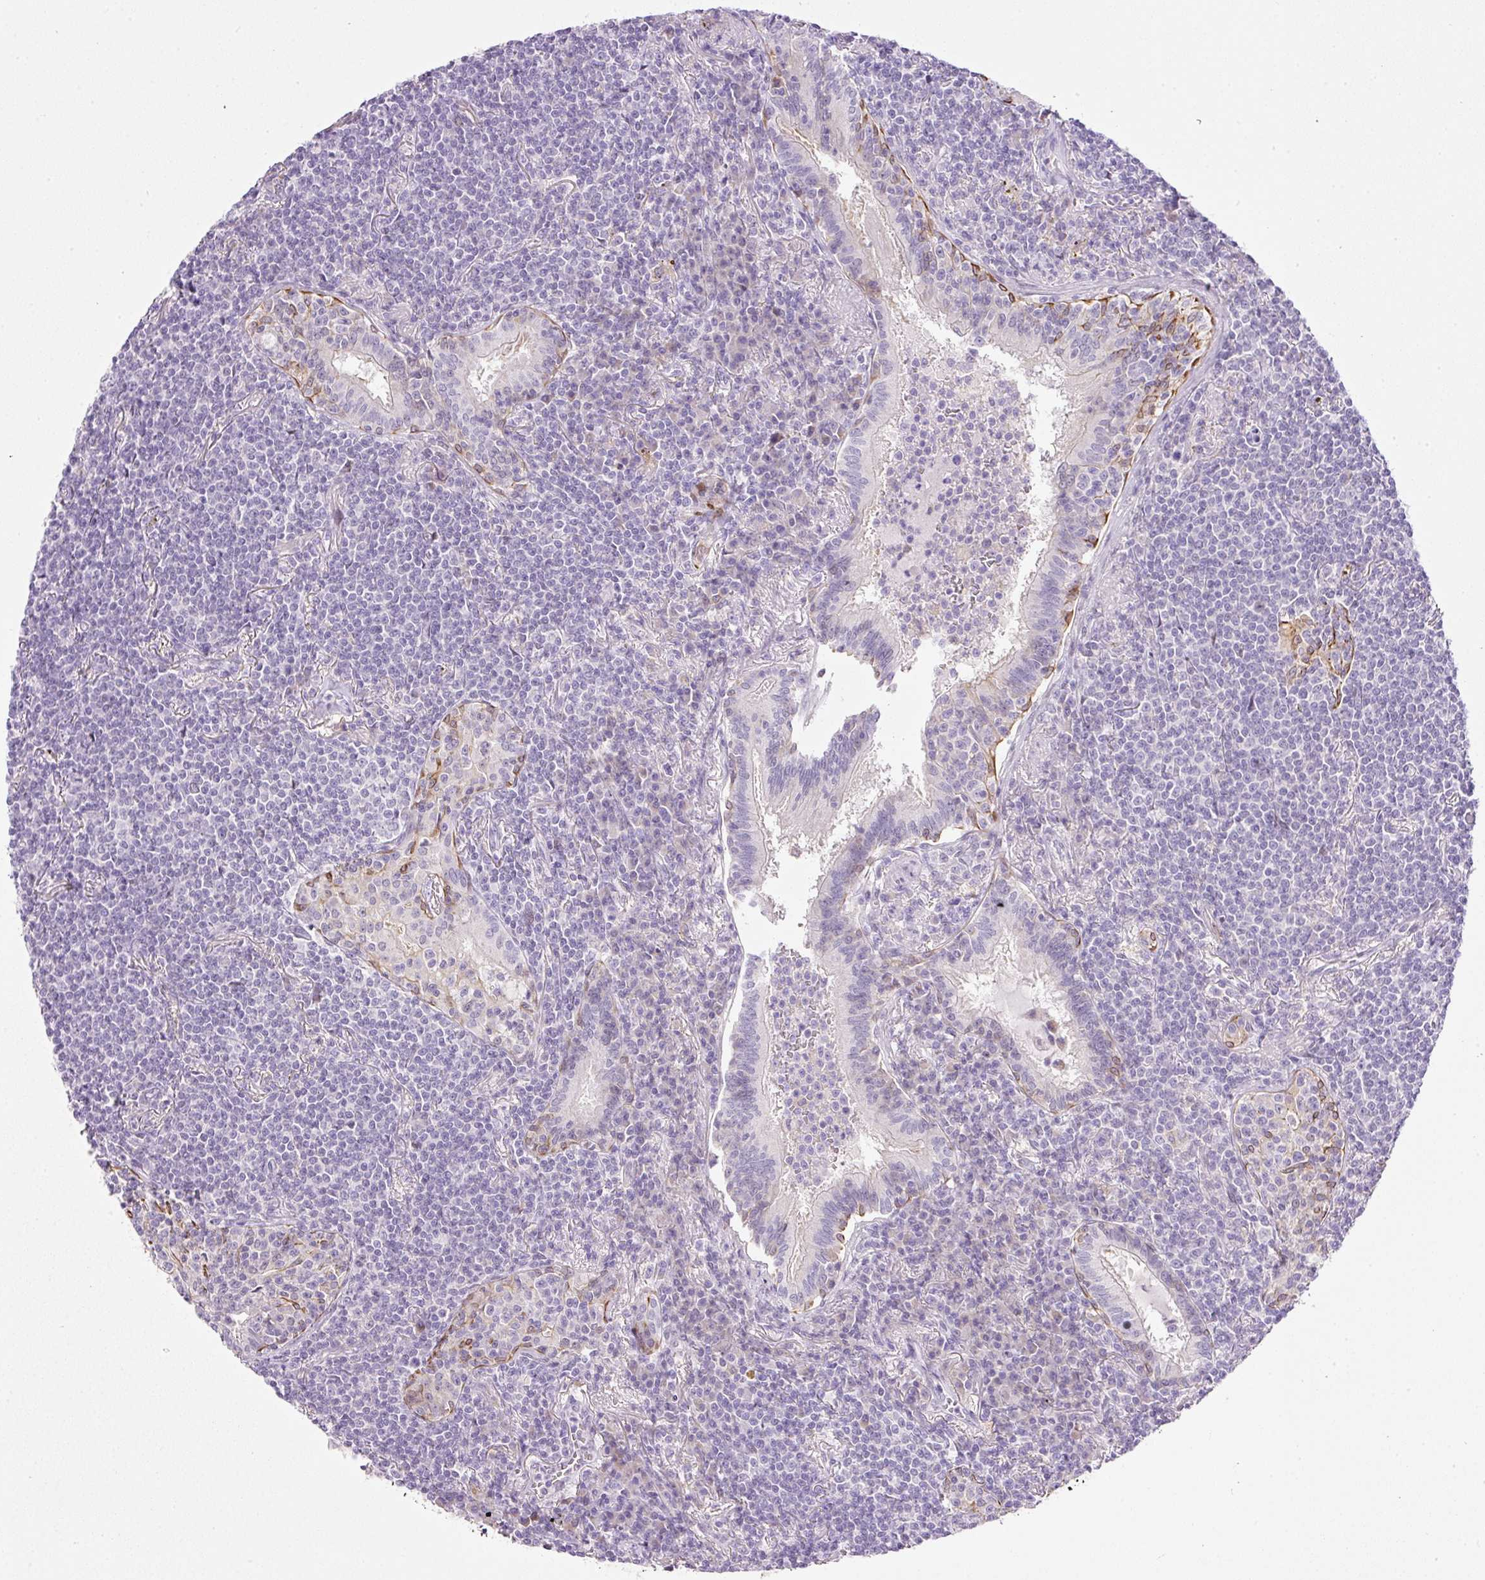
{"staining": {"intensity": "negative", "quantity": "none", "location": "none"}, "tissue": "lymphoma", "cell_type": "Tumor cells", "image_type": "cancer", "snomed": [{"axis": "morphology", "description": "Malignant lymphoma, non-Hodgkin's type, Low grade"}, {"axis": "topography", "description": "Lung"}], "caption": "This micrograph is of malignant lymphoma, non-Hodgkin's type (low-grade) stained with immunohistochemistry (IHC) to label a protein in brown with the nuclei are counter-stained blue. There is no expression in tumor cells. (DAB (3,3'-diaminobenzidine) immunohistochemistry (IHC) with hematoxylin counter stain).", "gene": "SRC", "patient": {"sex": "female", "age": 71}}